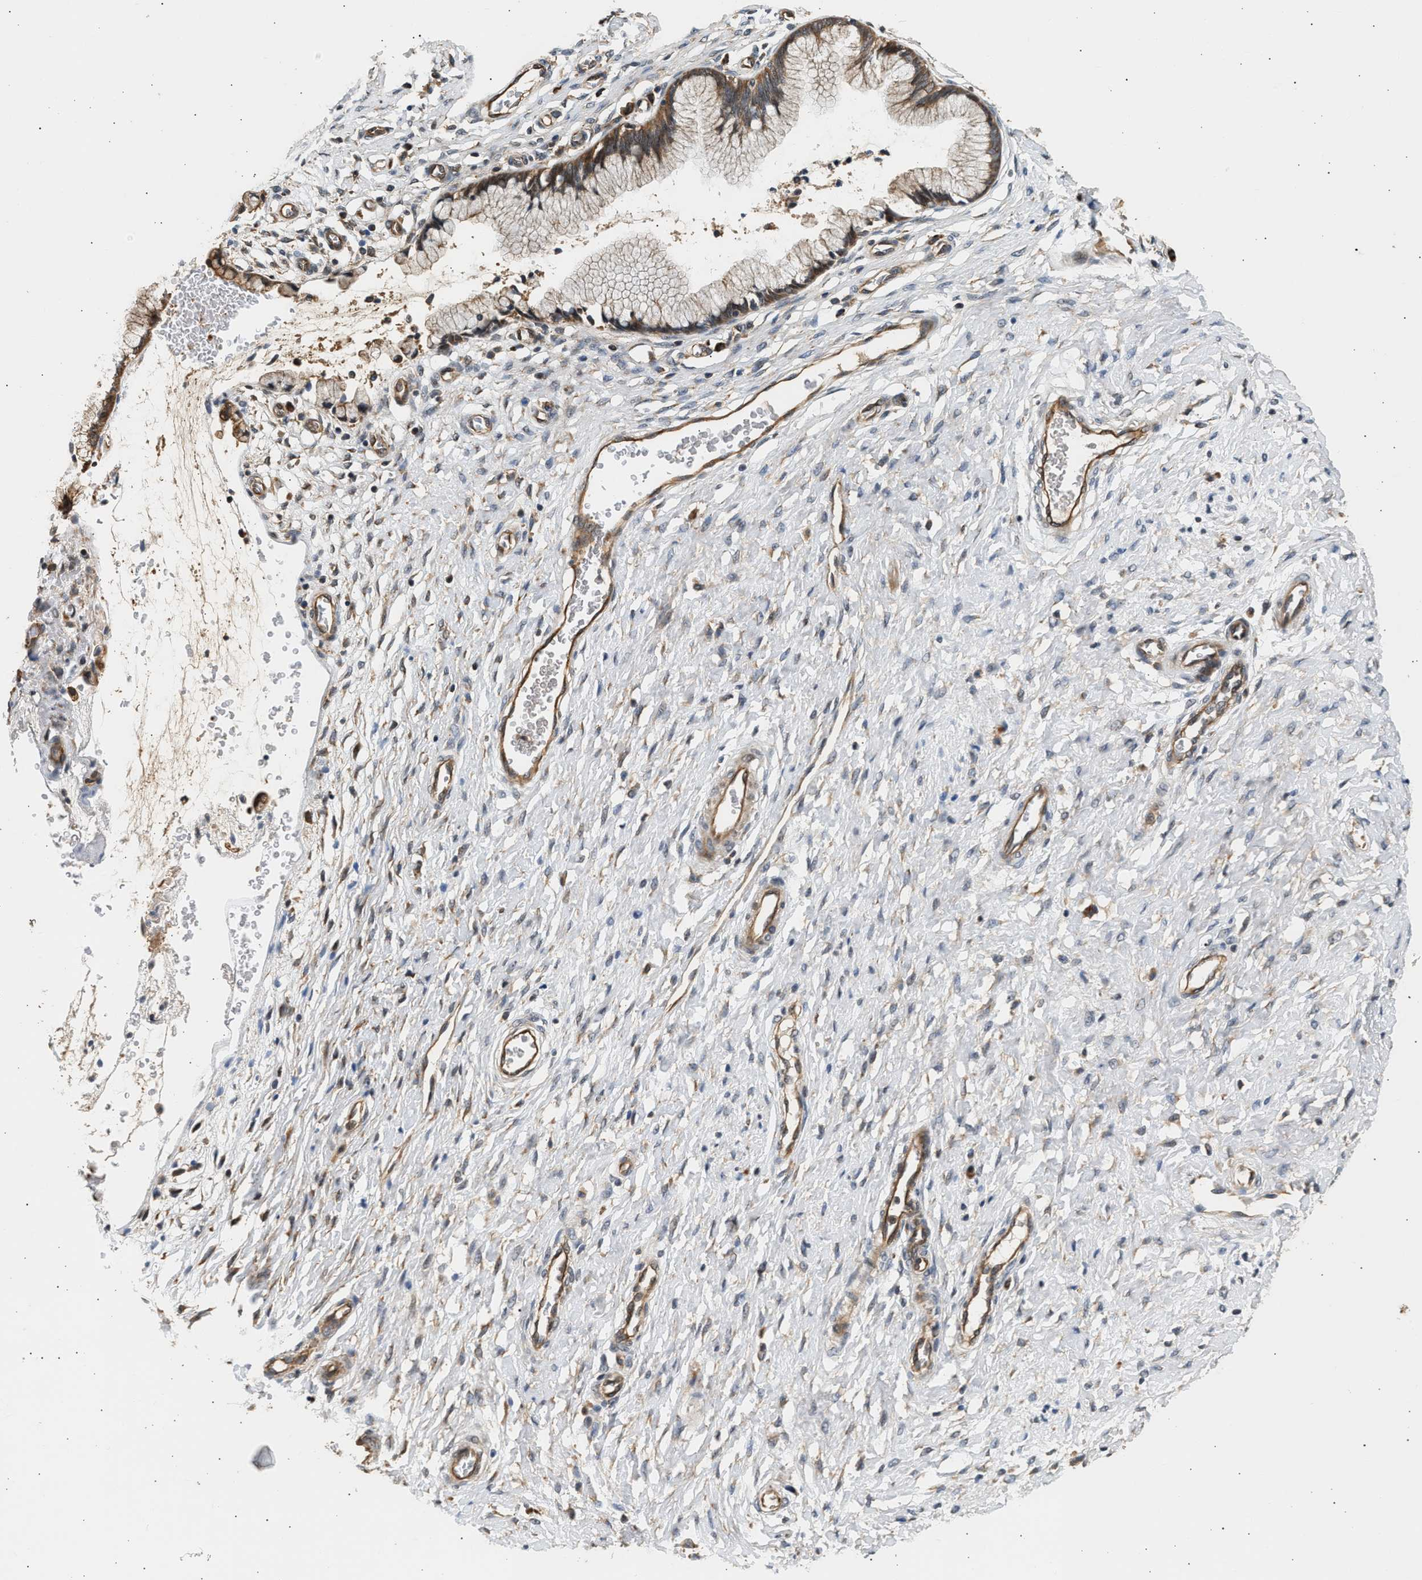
{"staining": {"intensity": "moderate", "quantity": ">75%", "location": "cytoplasmic/membranous"}, "tissue": "cervix", "cell_type": "Glandular cells", "image_type": "normal", "snomed": [{"axis": "morphology", "description": "Normal tissue, NOS"}, {"axis": "topography", "description": "Cervix"}], "caption": "This photomicrograph exhibits immunohistochemistry staining of unremarkable cervix, with medium moderate cytoplasmic/membranous staining in about >75% of glandular cells.", "gene": "DUSP14", "patient": {"sex": "female", "age": 55}}